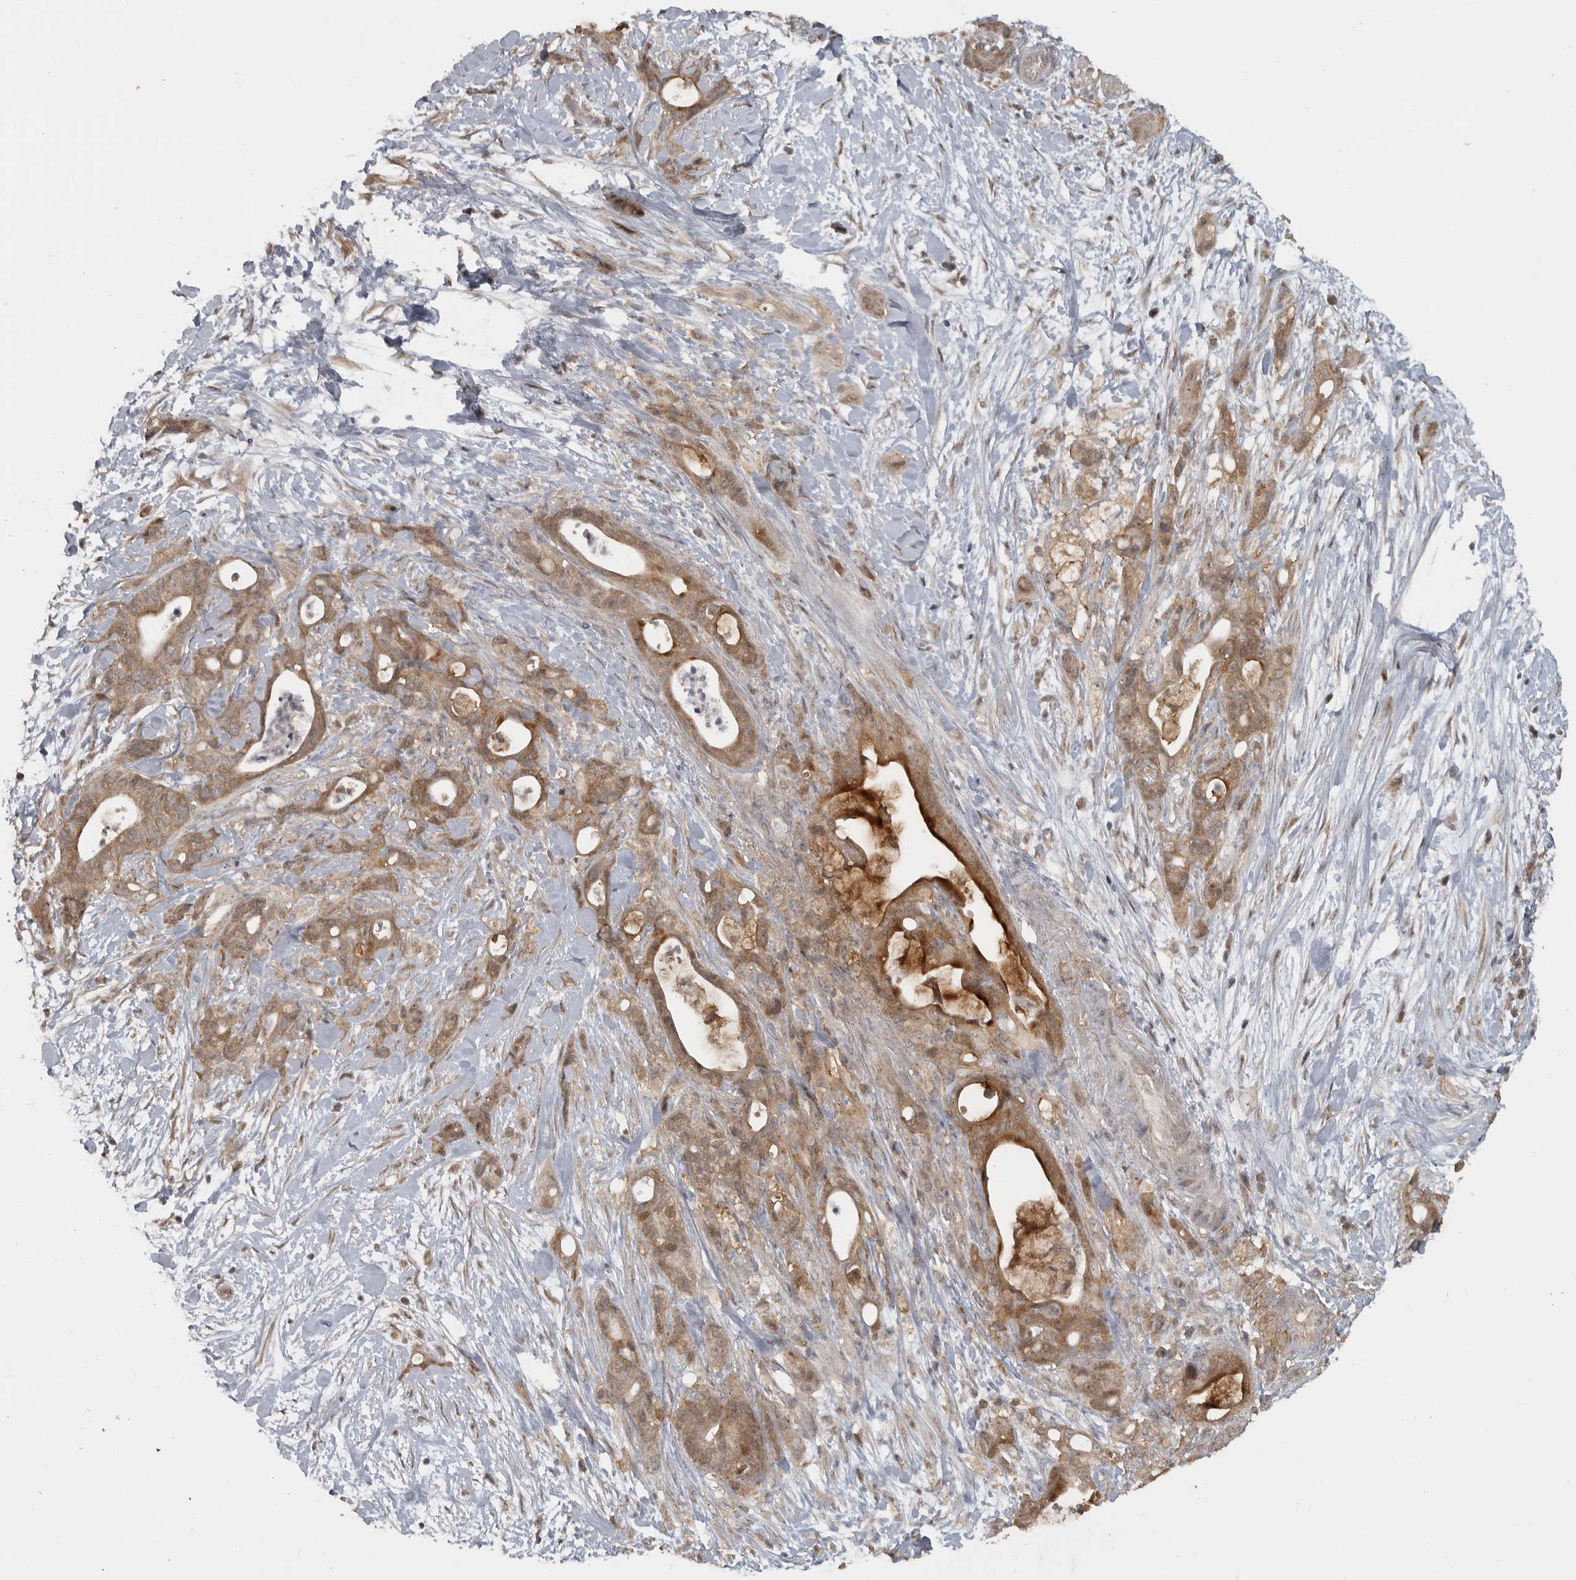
{"staining": {"intensity": "moderate", "quantity": ">75%", "location": "cytoplasmic/membranous"}, "tissue": "pancreatic cancer", "cell_type": "Tumor cells", "image_type": "cancer", "snomed": [{"axis": "morphology", "description": "Adenocarcinoma, NOS"}, {"axis": "topography", "description": "Pancreas"}], "caption": "A photomicrograph of human pancreatic cancer (adenocarcinoma) stained for a protein reveals moderate cytoplasmic/membranous brown staining in tumor cells.", "gene": "LLGL1", "patient": {"sex": "male", "age": 58}}